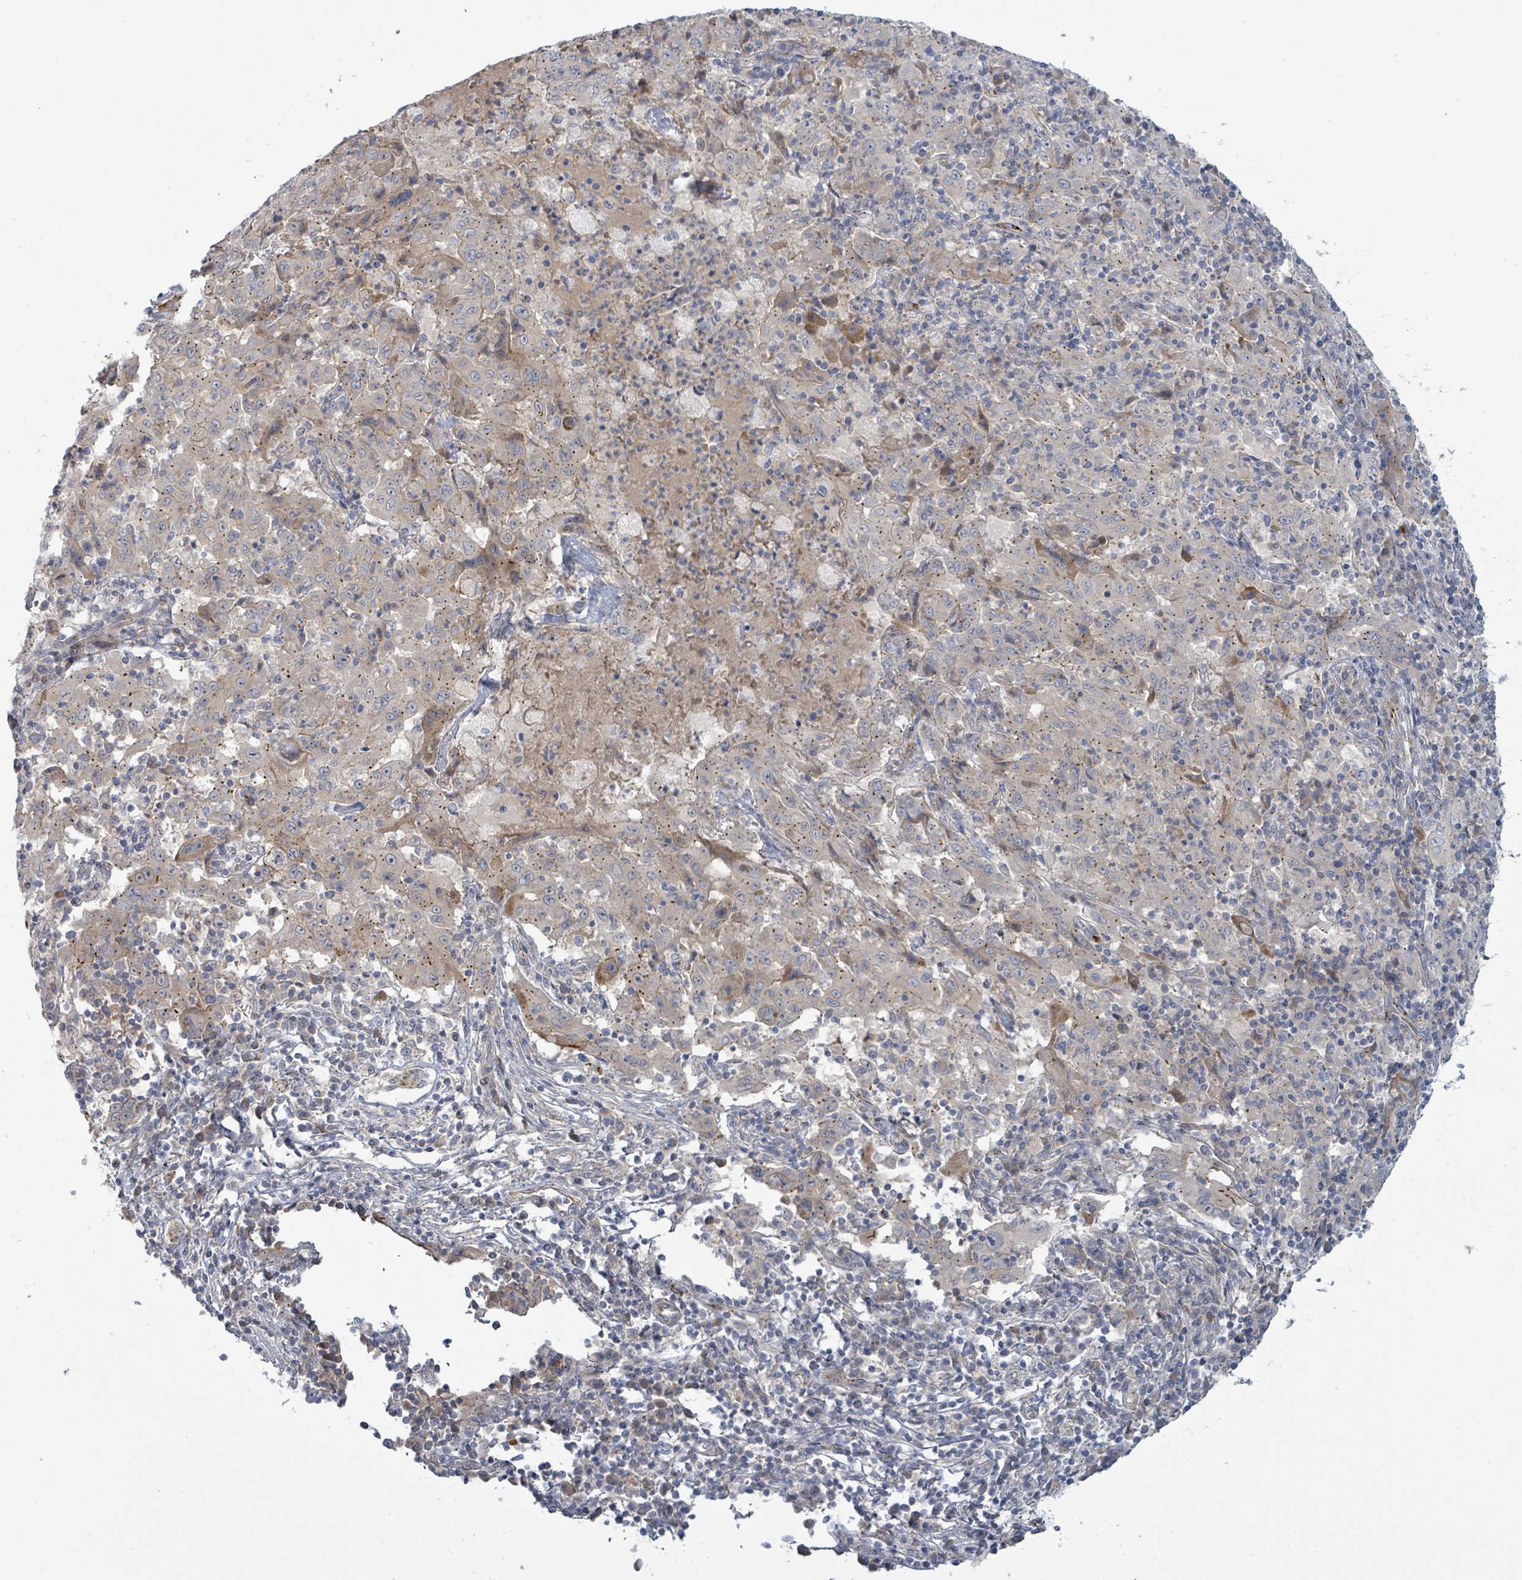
{"staining": {"intensity": "weak", "quantity": "25%-75%", "location": "cytoplasmic/membranous"}, "tissue": "pancreatic cancer", "cell_type": "Tumor cells", "image_type": "cancer", "snomed": [{"axis": "morphology", "description": "Adenocarcinoma, NOS"}, {"axis": "topography", "description": "Pancreas"}], "caption": "Brown immunohistochemical staining in pancreatic cancer demonstrates weak cytoplasmic/membranous positivity in about 25%-75% of tumor cells. The staining was performed using DAB (3,3'-diaminobenzidine), with brown indicating positive protein expression. Nuclei are stained blue with hematoxylin.", "gene": "COL5A3", "patient": {"sex": "male", "age": 63}}